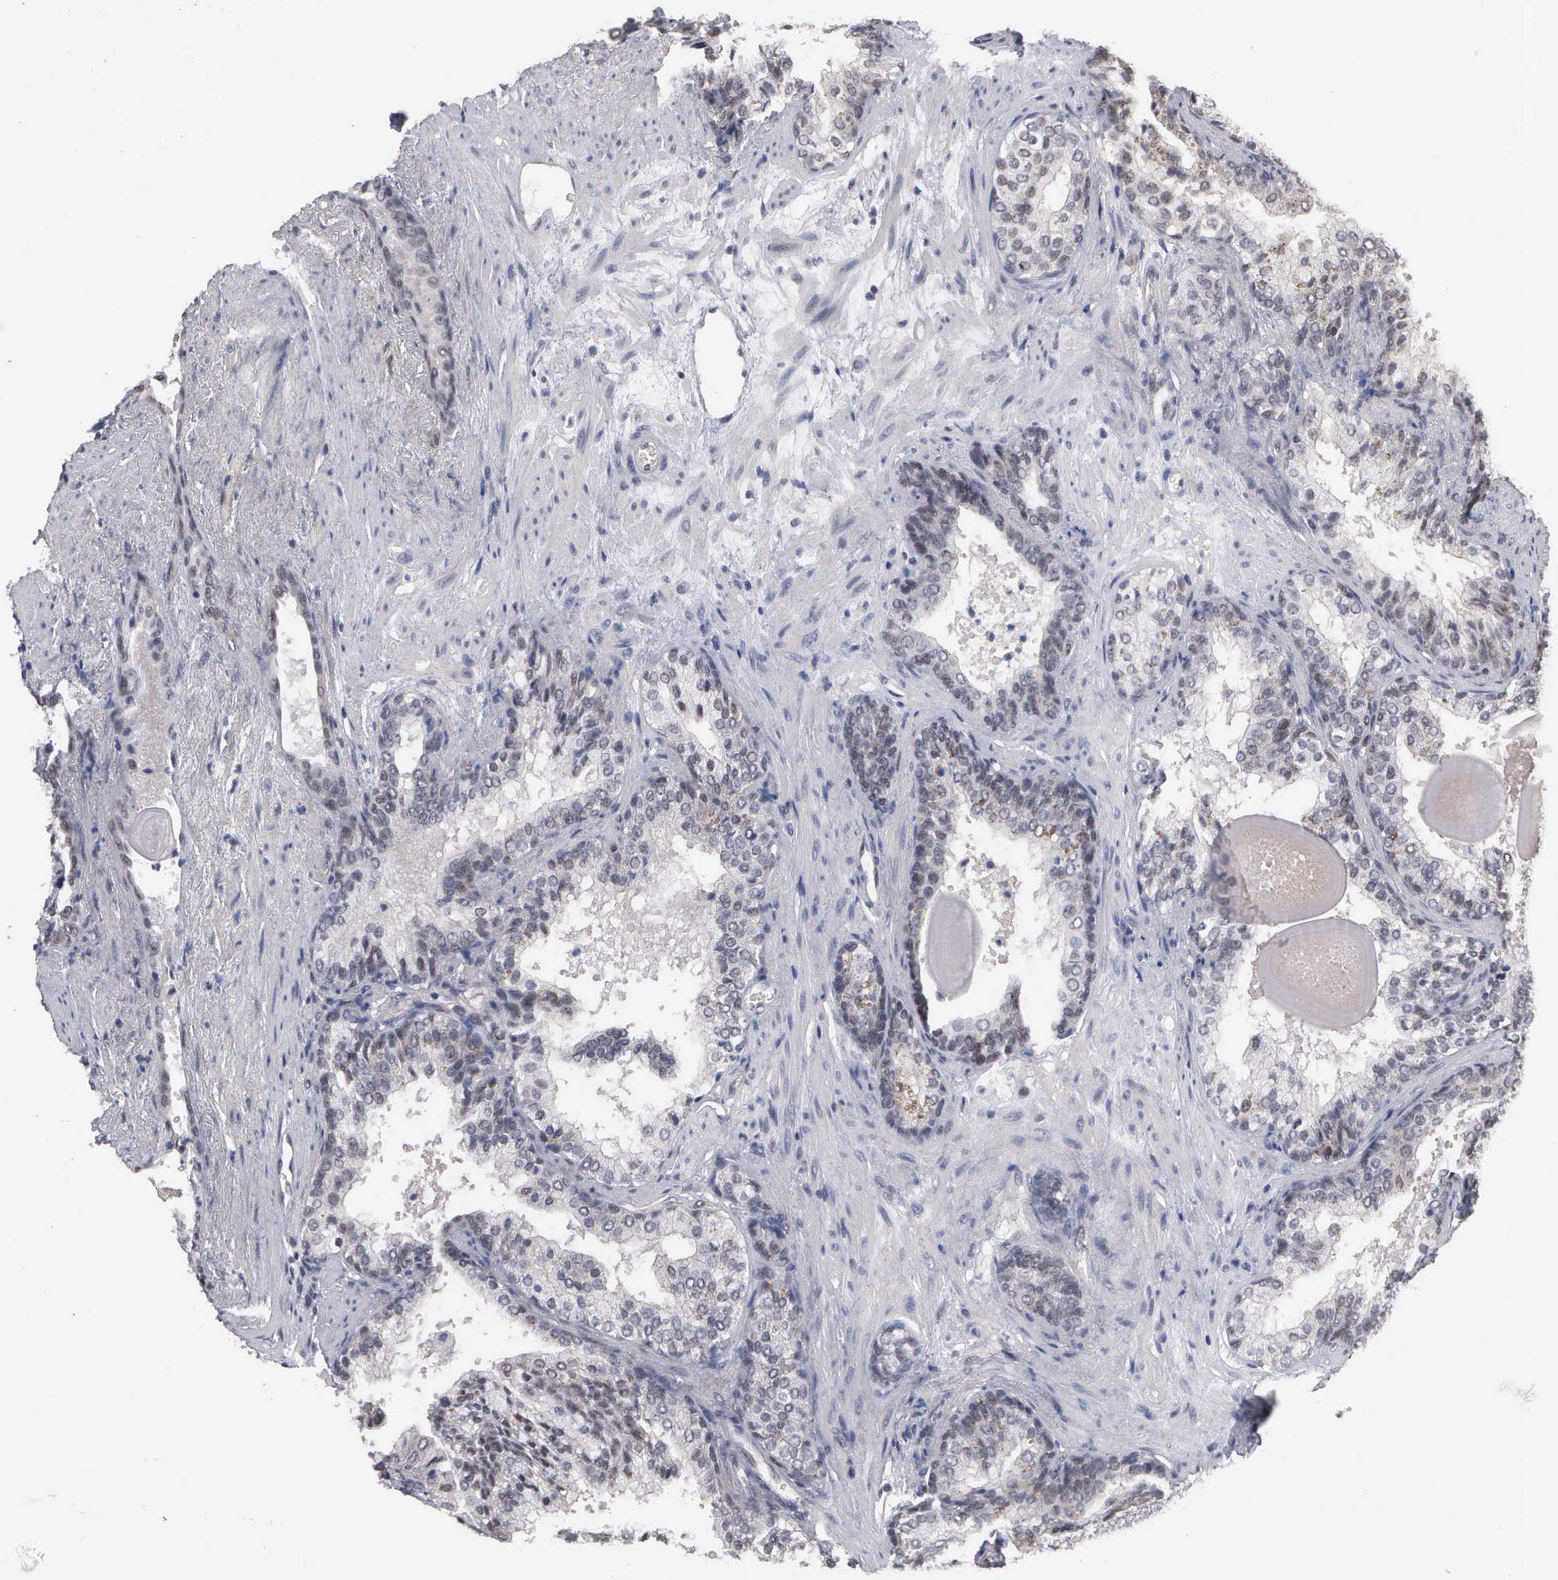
{"staining": {"intensity": "negative", "quantity": "none", "location": "none"}, "tissue": "prostate cancer", "cell_type": "Tumor cells", "image_type": "cancer", "snomed": [{"axis": "morphology", "description": "Adenocarcinoma, Low grade"}, {"axis": "topography", "description": "Prostate"}], "caption": "A photomicrograph of prostate low-grade adenocarcinoma stained for a protein shows no brown staining in tumor cells.", "gene": "ZBTB33", "patient": {"sex": "male", "age": 69}}